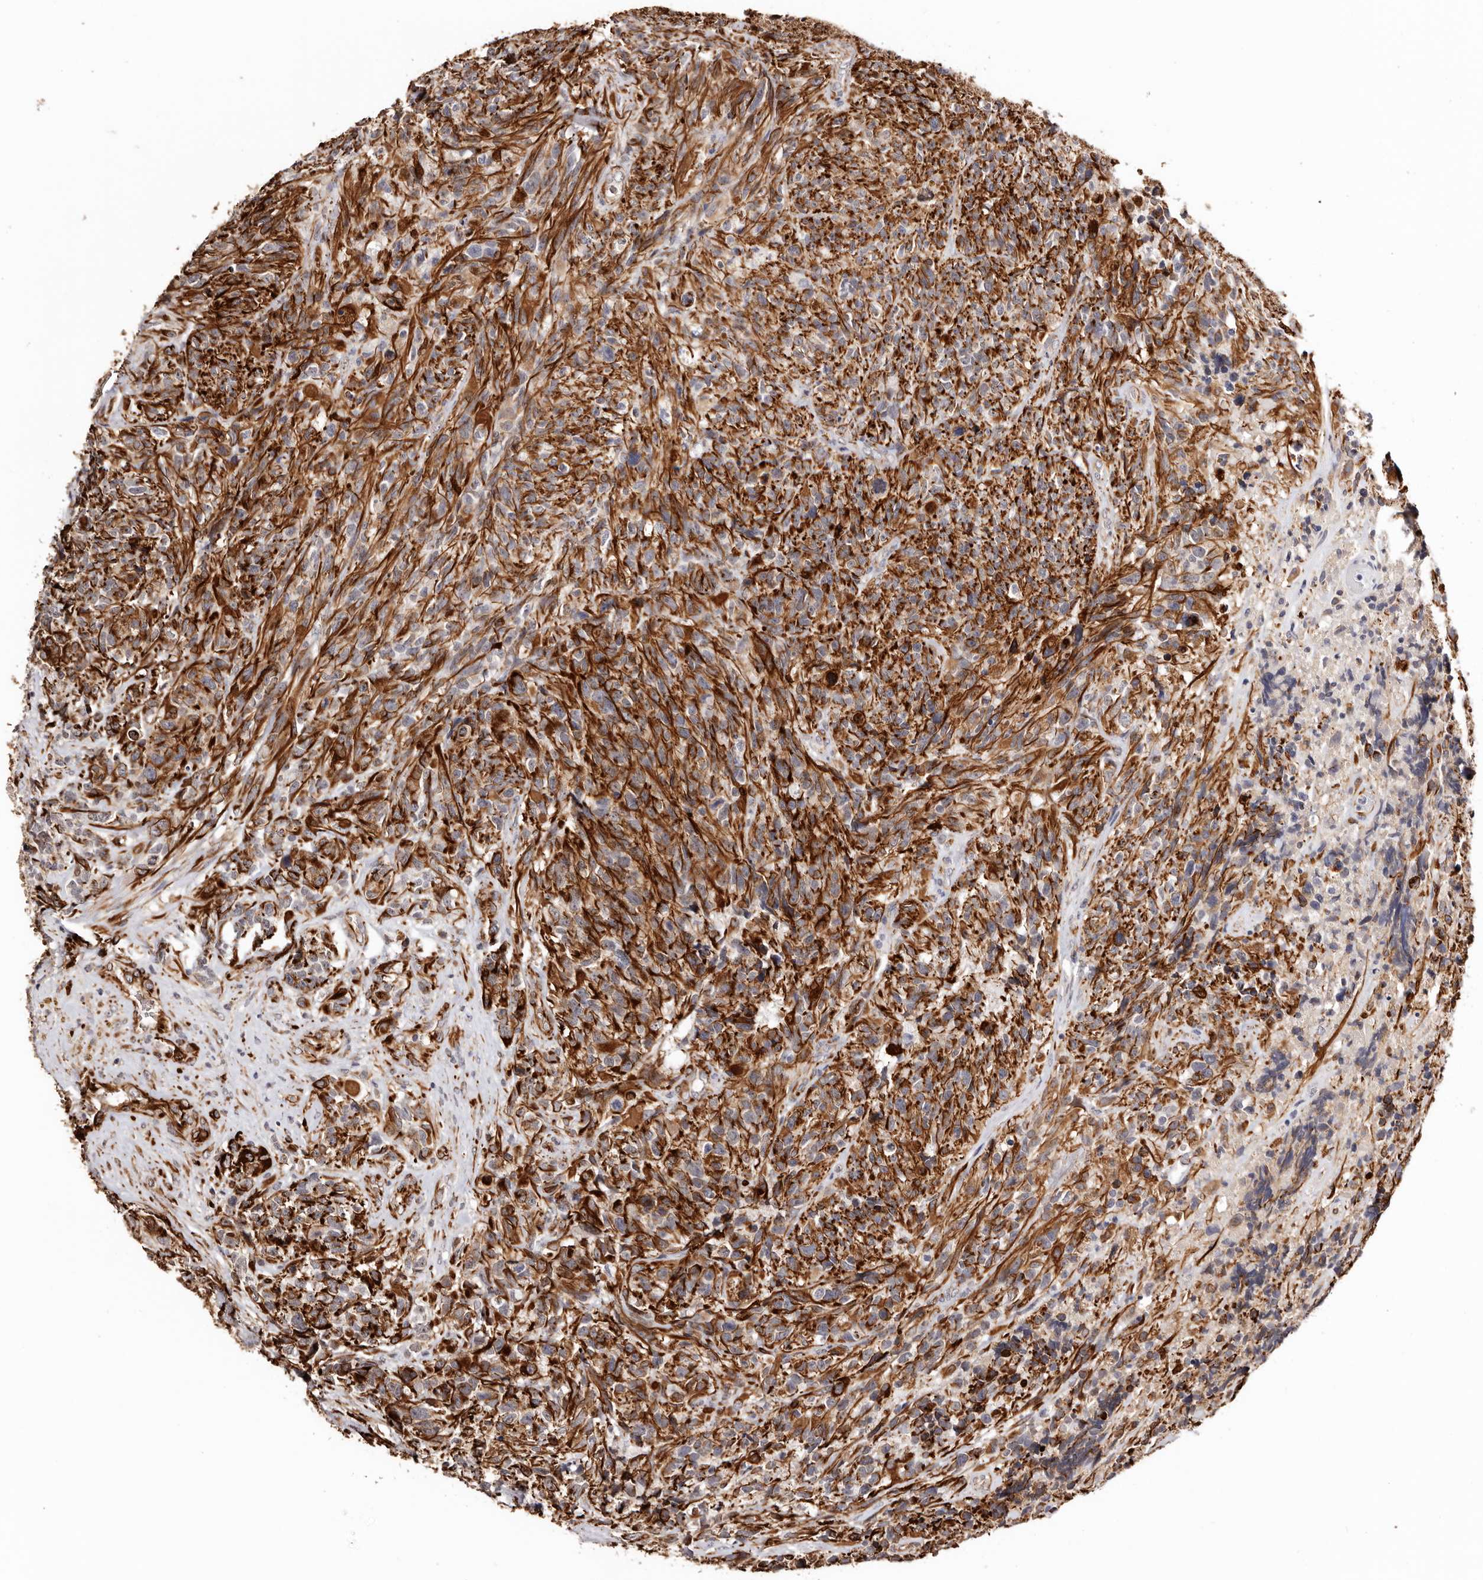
{"staining": {"intensity": "moderate", "quantity": "<25%", "location": "cytoplasmic/membranous"}, "tissue": "glioma", "cell_type": "Tumor cells", "image_type": "cancer", "snomed": [{"axis": "morphology", "description": "Glioma, malignant, High grade"}, {"axis": "topography", "description": "Brain"}], "caption": "An immunohistochemistry (IHC) image of tumor tissue is shown. Protein staining in brown labels moderate cytoplasmic/membranous positivity in high-grade glioma (malignant) within tumor cells.", "gene": "ZNF557", "patient": {"sex": "male", "age": 69}}